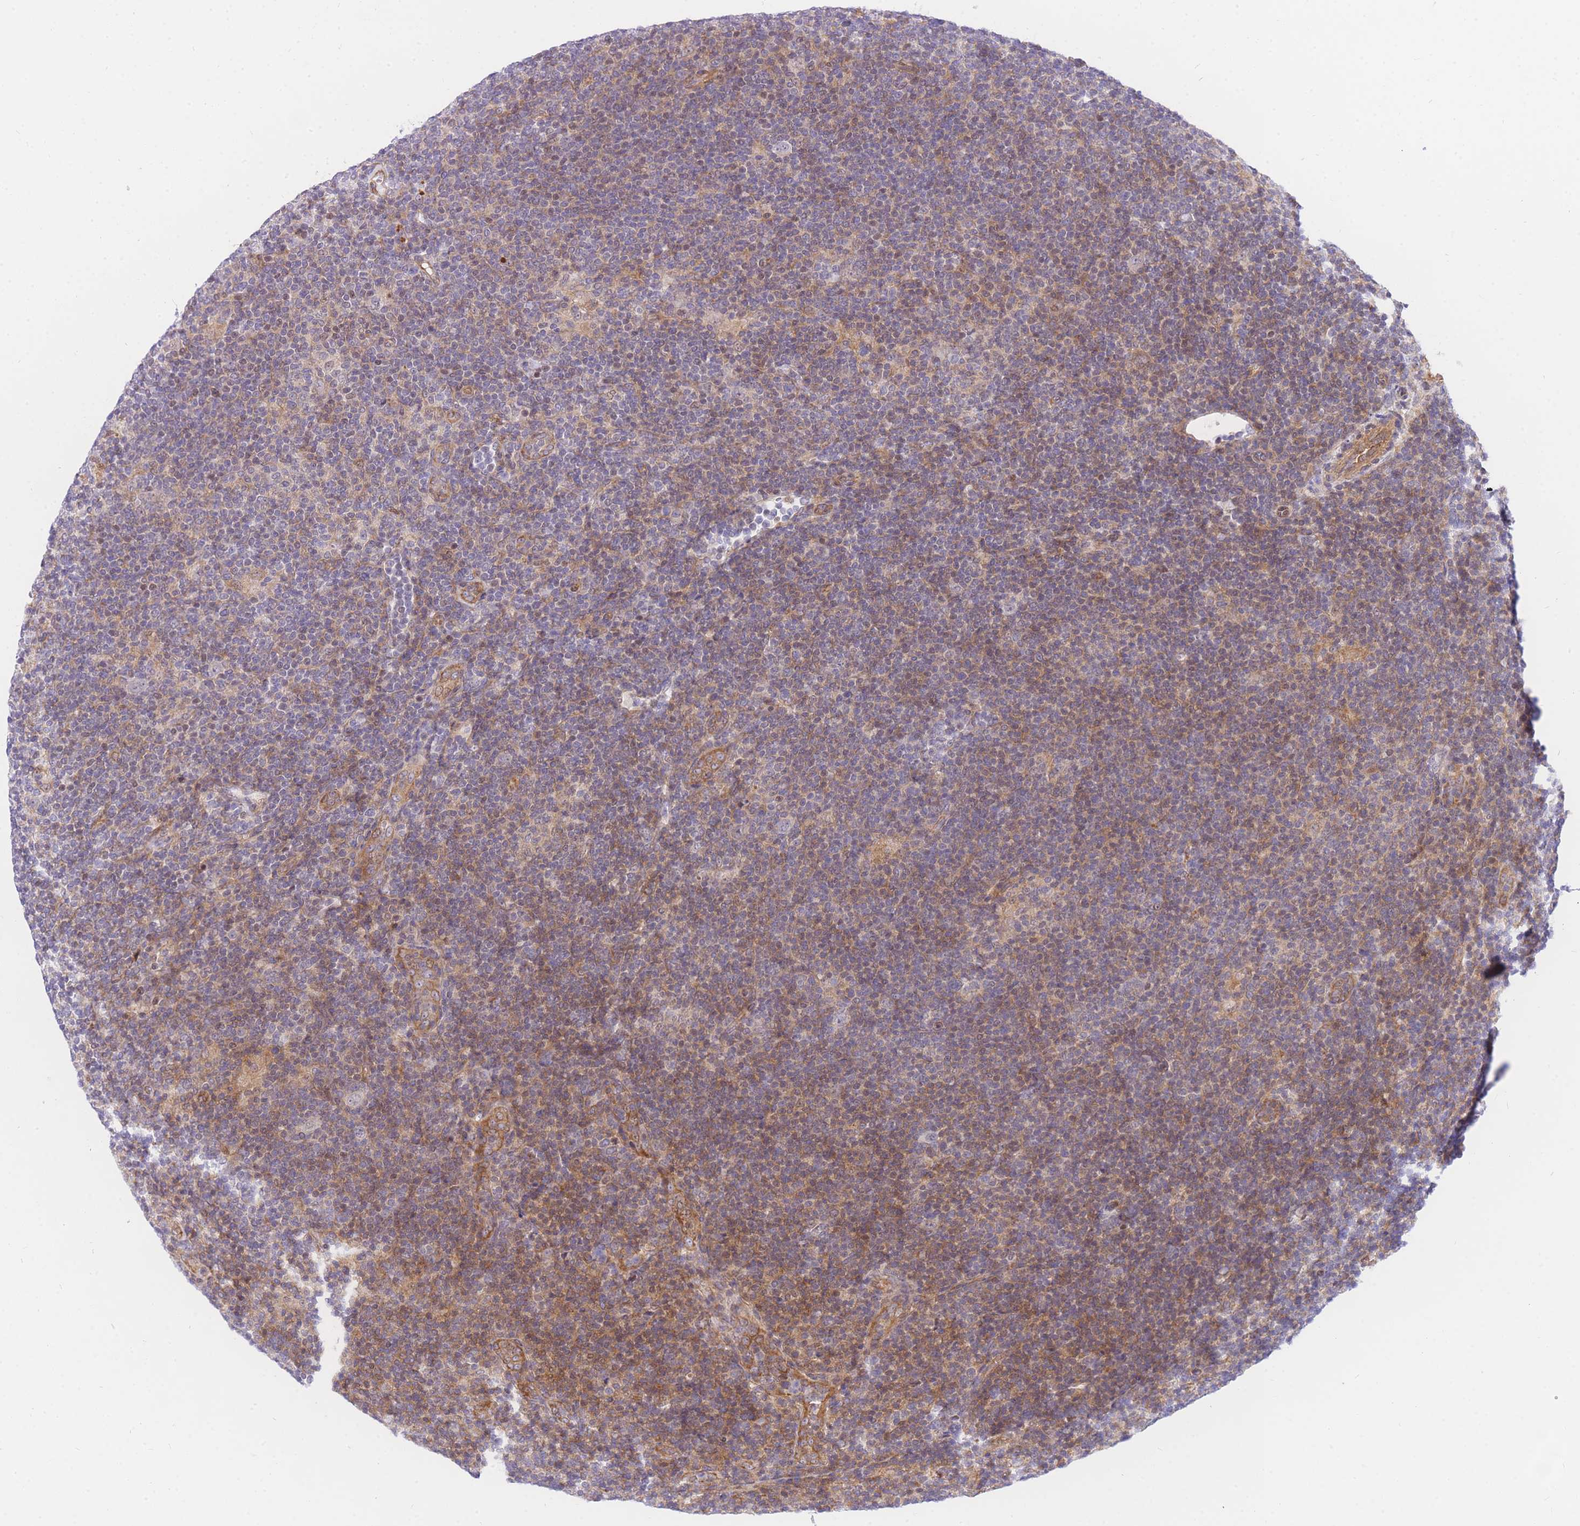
{"staining": {"intensity": "negative", "quantity": "none", "location": "none"}, "tissue": "lymphoma", "cell_type": "Tumor cells", "image_type": "cancer", "snomed": [{"axis": "morphology", "description": "Hodgkin's disease, NOS"}, {"axis": "topography", "description": "Lymph node"}], "caption": "Lymphoma stained for a protein using immunohistochemistry (IHC) displays no expression tumor cells.", "gene": "S100PBP", "patient": {"sex": "female", "age": 57}}